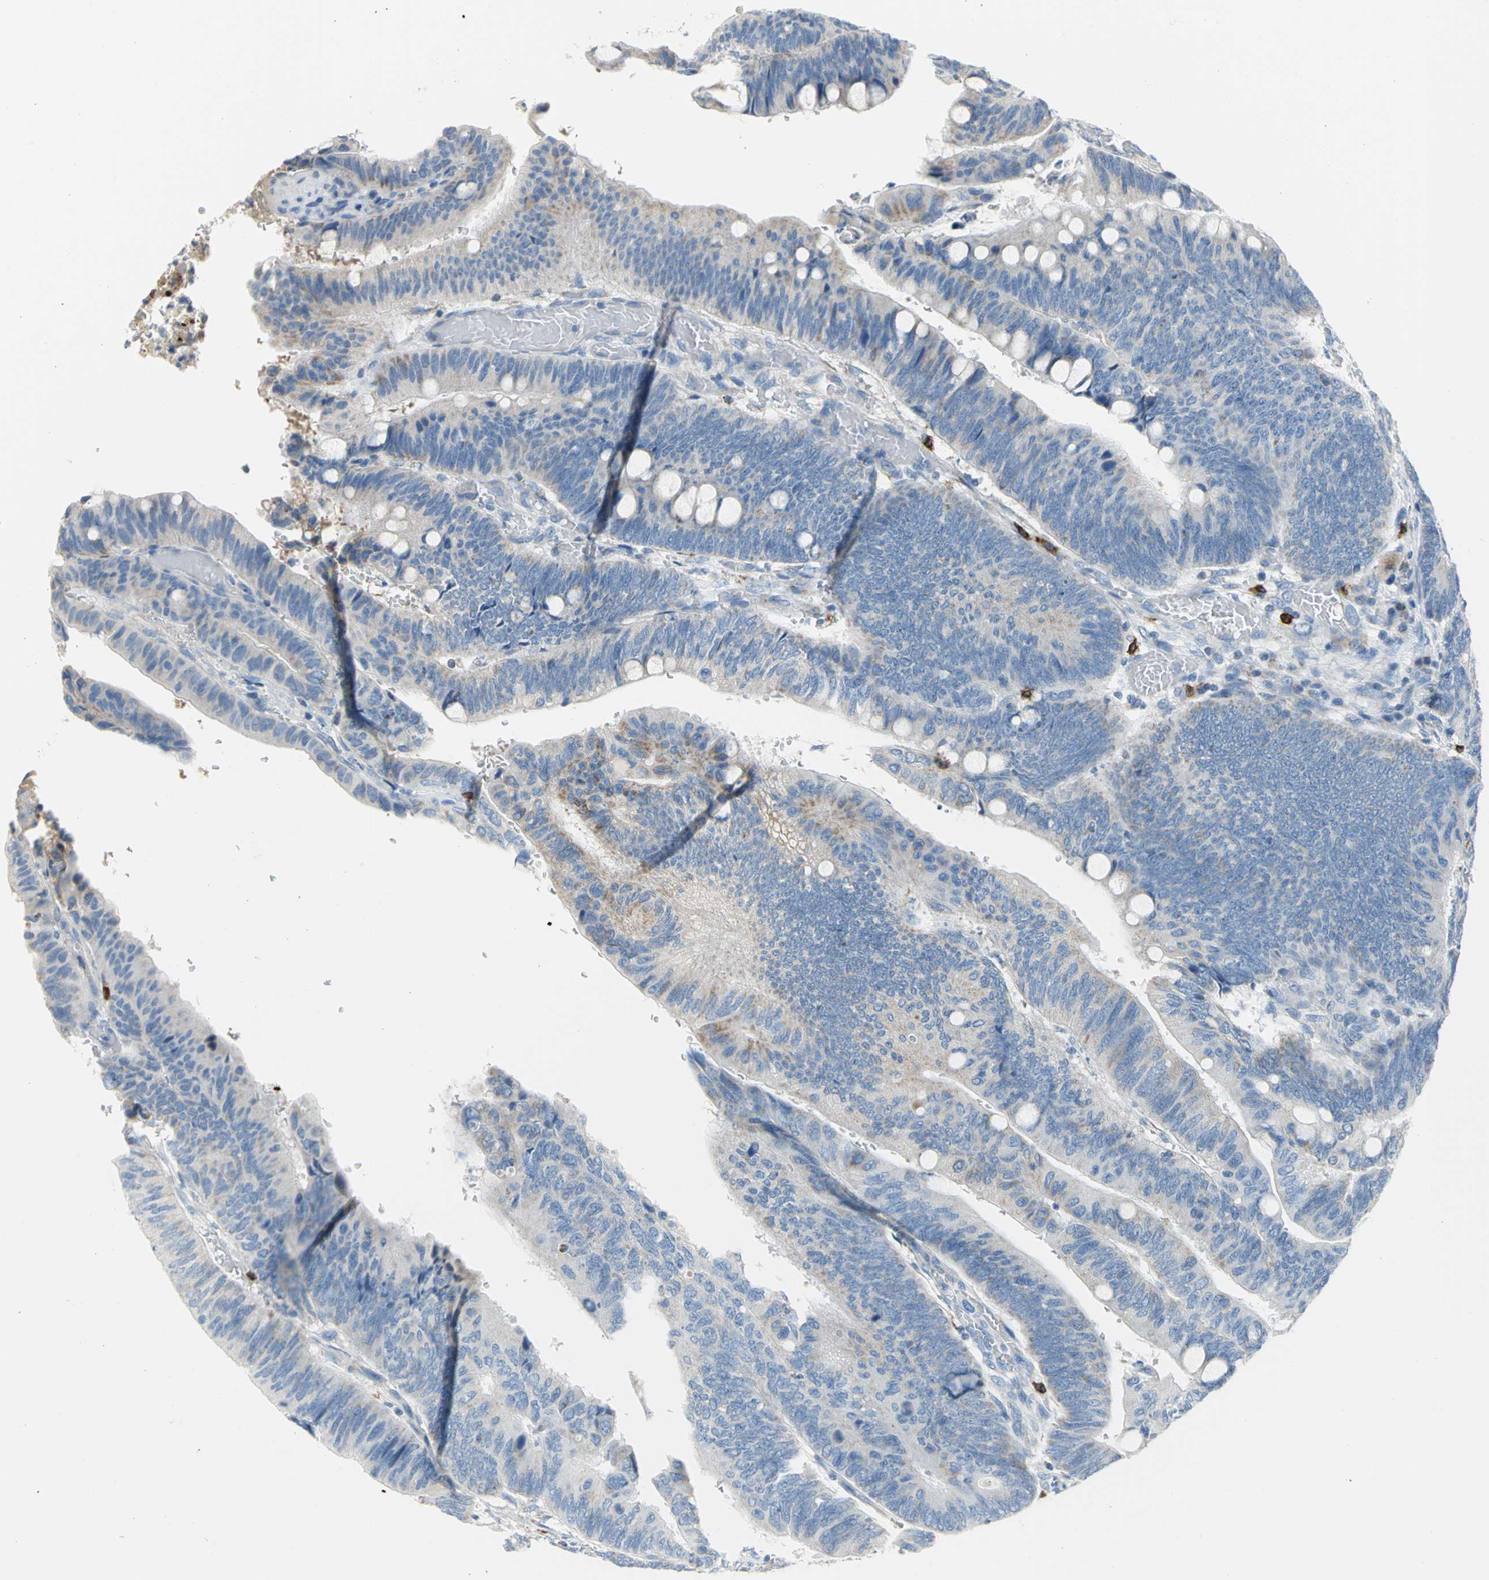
{"staining": {"intensity": "moderate", "quantity": "<25%", "location": "cytoplasmic/membranous"}, "tissue": "colorectal cancer", "cell_type": "Tumor cells", "image_type": "cancer", "snomed": [{"axis": "morphology", "description": "Normal tissue, NOS"}, {"axis": "morphology", "description": "Adenocarcinoma, NOS"}, {"axis": "topography", "description": "Rectum"}], "caption": "Immunohistochemical staining of adenocarcinoma (colorectal) exhibits moderate cytoplasmic/membranous protein staining in approximately <25% of tumor cells.", "gene": "ALOX15", "patient": {"sex": "male", "age": 92}}